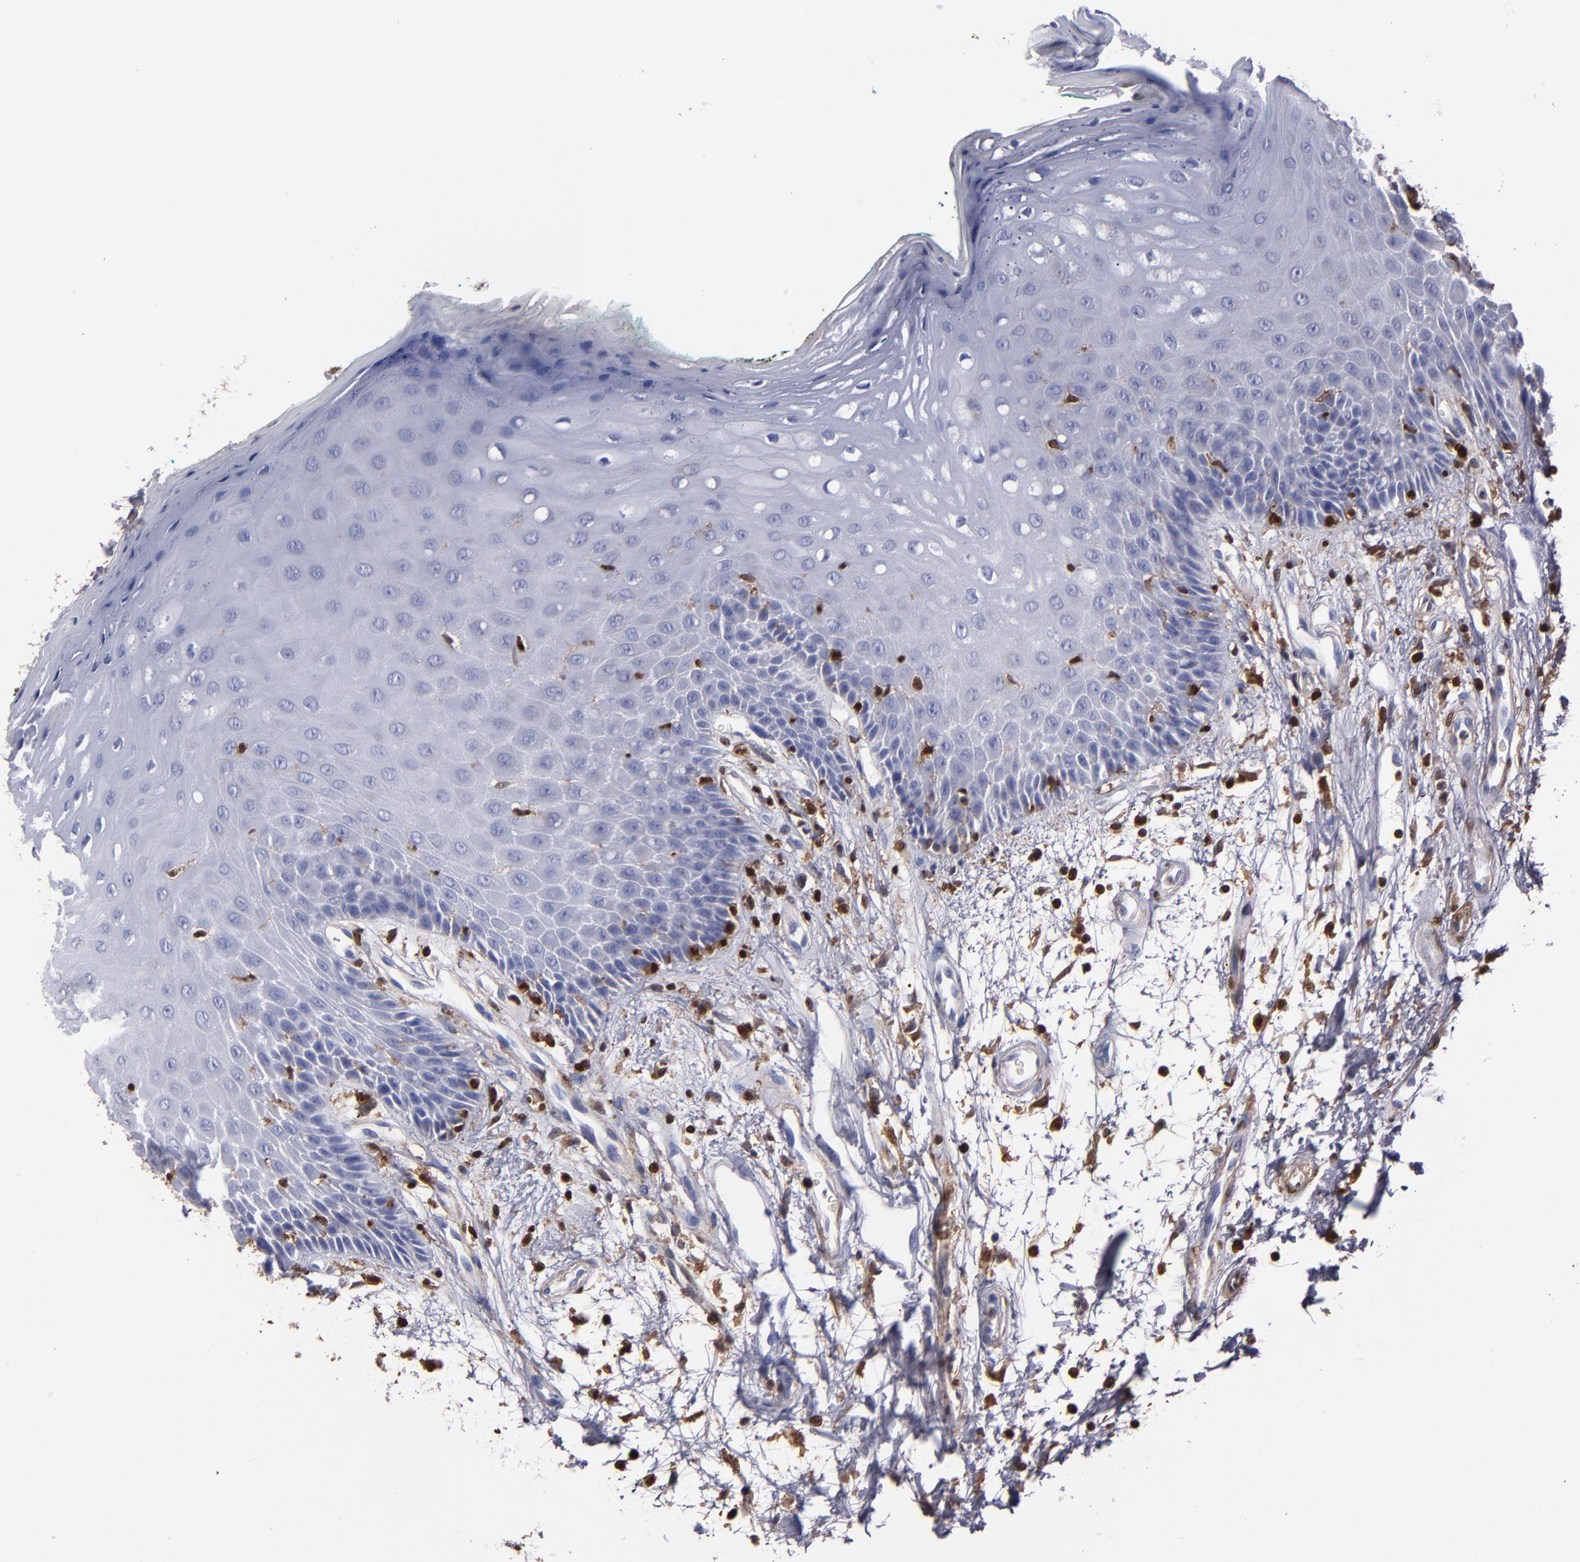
{"staining": {"intensity": "negative", "quantity": "none", "location": "none"}, "tissue": "oral mucosa", "cell_type": "Squamous epithelial cells", "image_type": "normal", "snomed": [{"axis": "morphology", "description": "Normal tissue, NOS"}, {"axis": "morphology", "description": "Squamous cell carcinoma, NOS"}, {"axis": "topography", "description": "Skeletal muscle"}, {"axis": "topography", "description": "Oral tissue"}, {"axis": "topography", "description": "Head-Neck"}], "caption": "Immunohistochemistry micrograph of unremarkable oral mucosa stained for a protein (brown), which reveals no staining in squamous epithelial cells.", "gene": "S100A4", "patient": {"sex": "female", "age": 84}}